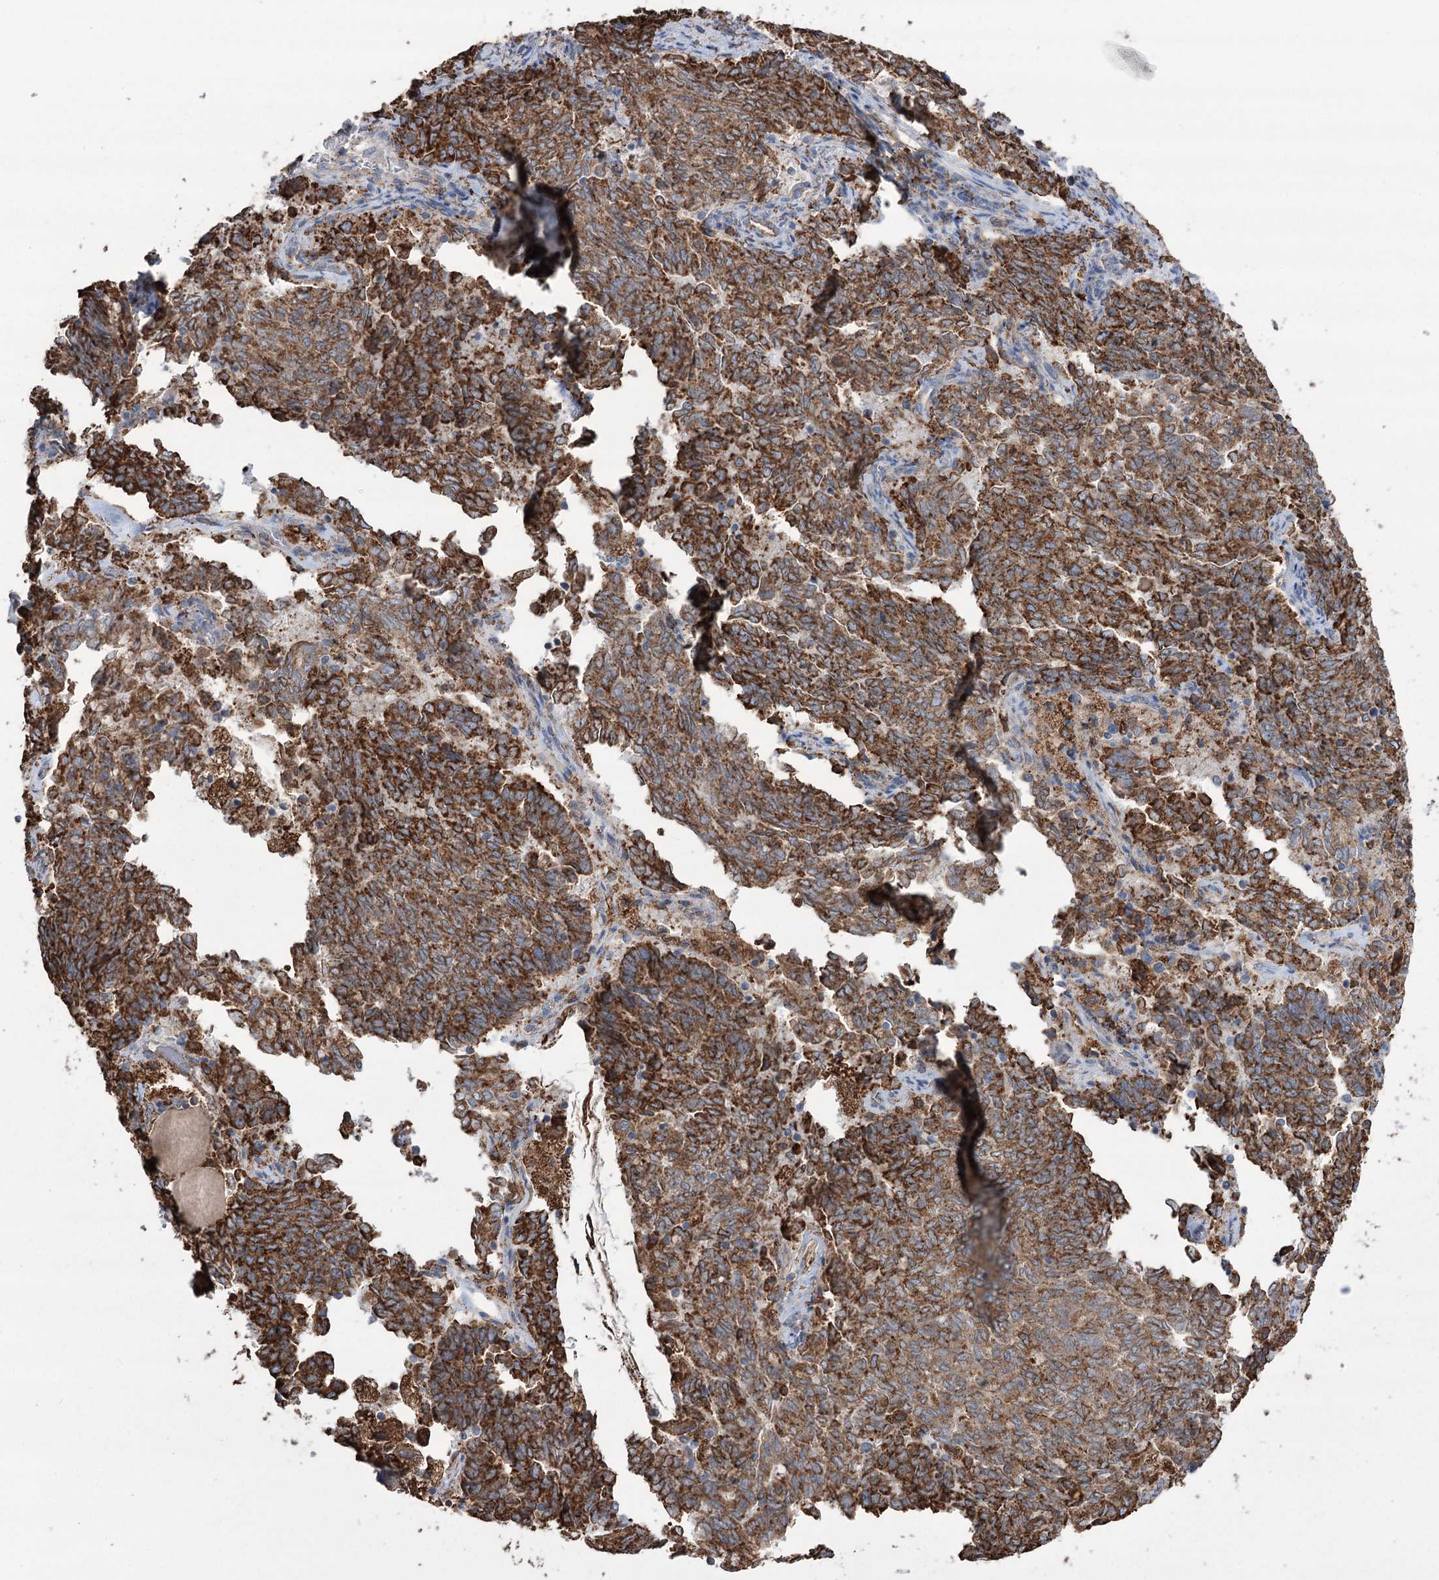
{"staining": {"intensity": "strong", "quantity": ">75%", "location": "cytoplasmic/membranous"}, "tissue": "endometrial cancer", "cell_type": "Tumor cells", "image_type": "cancer", "snomed": [{"axis": "morphology", "description": "Adenocarcinoma, NOS"}, {"axis": "topography", "description": "Endometrium"}], "caption": "Immunohistochemical staining of endometrial adenocarcinoma displays high levels of strong cytoplasmic/membranous expression in about >75% of tumor cells. Nuclei are stained in blue.", "gene": "TRIM71", "patient": {"sex": "female", "age": 80}}